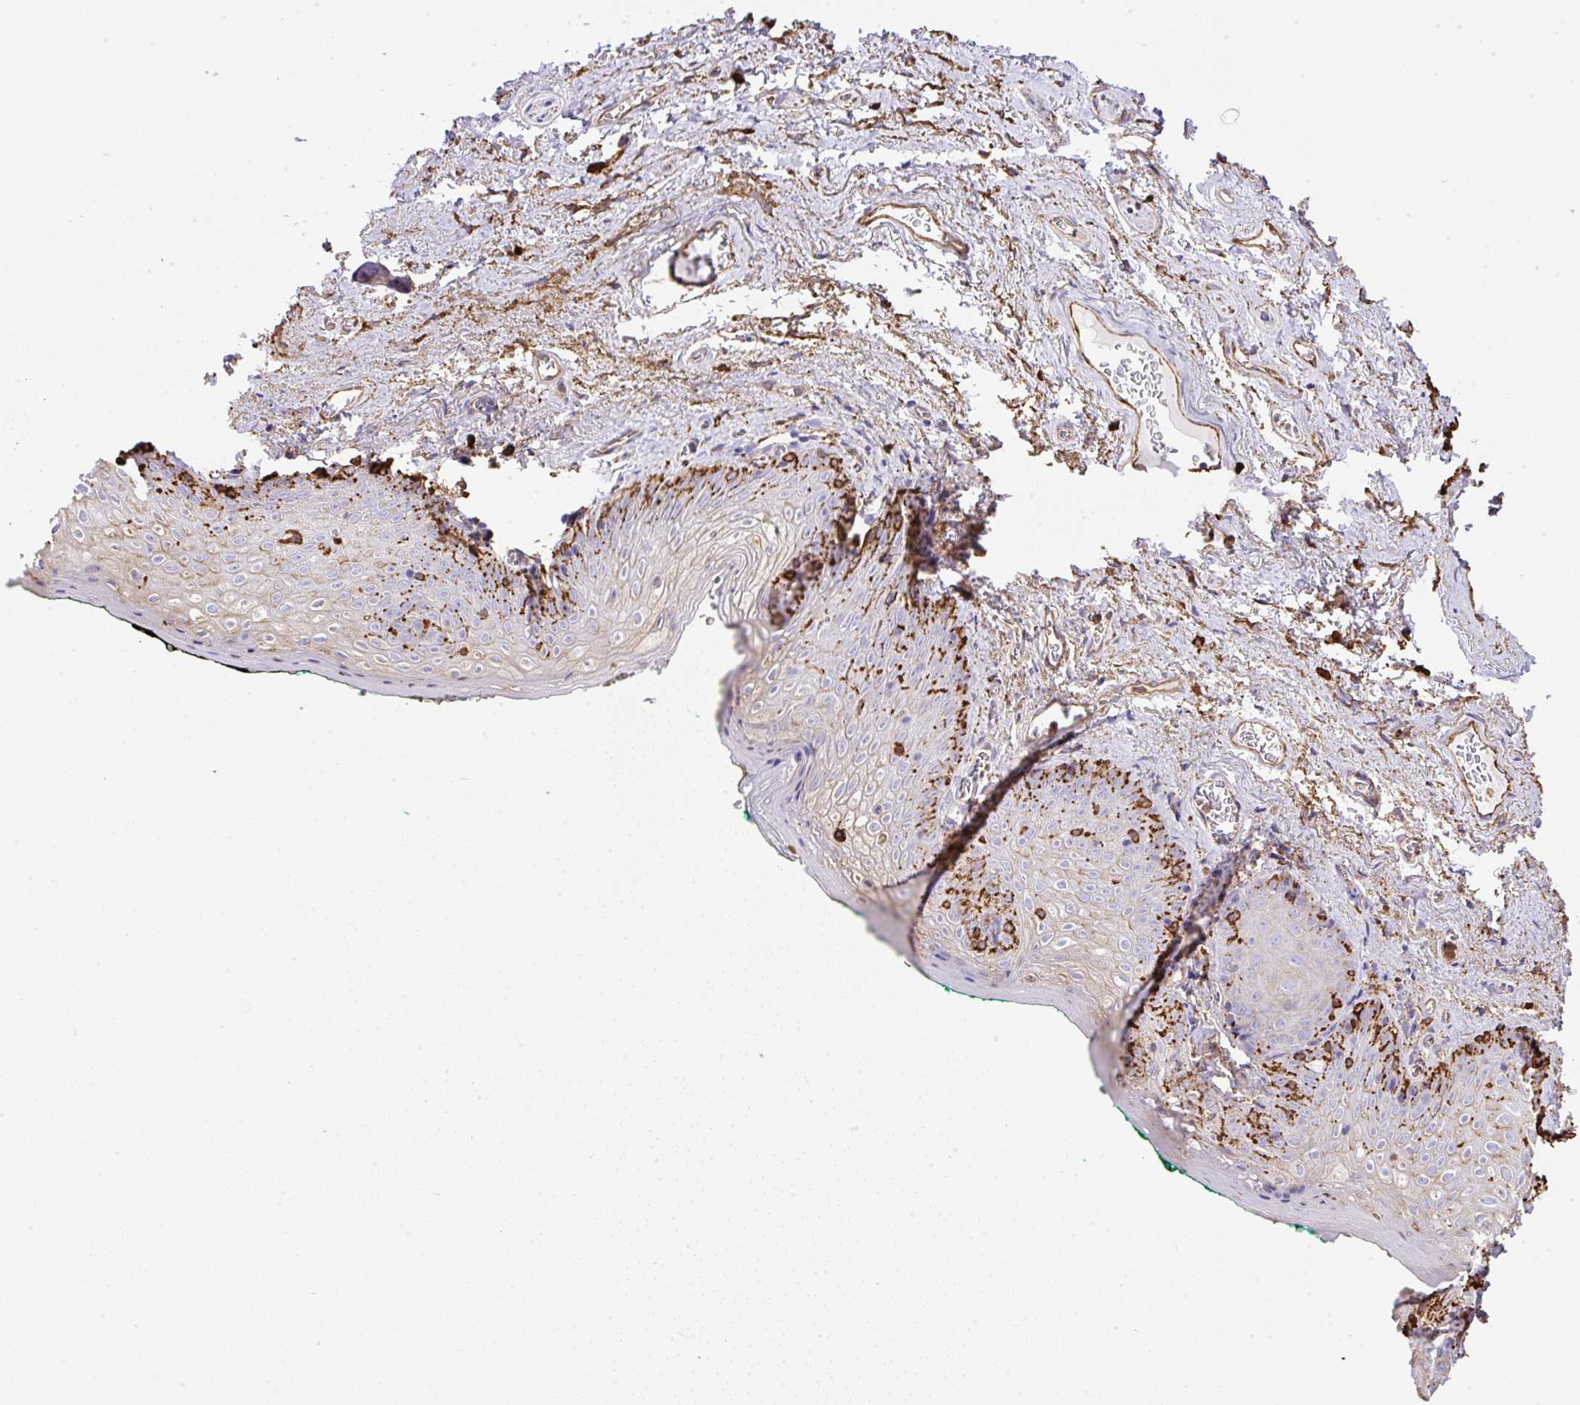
{"staining": {"intensity": "negative", "quantity": "none", "location": "none"}, "tissue": "vagina", "cell_type": "Squamous epithelial cells", "image_type": "normal", "snomed": [{"axis": "morphology", "description": "Normal tissue, NOS"}, {"axis": "topography", "description": "Vulva"}, {"axis": "topography", "description": "Vagina"}, {"axis": "topography", "description": "Peripheral nerve tissue"}], "caption": "An IHC histopathology image of normal vagina is shown. There is no staining in squamous epithelial cells of vagina.", "gene": "MAGEB5", "patient": {"sex": "female", "age": 66}}